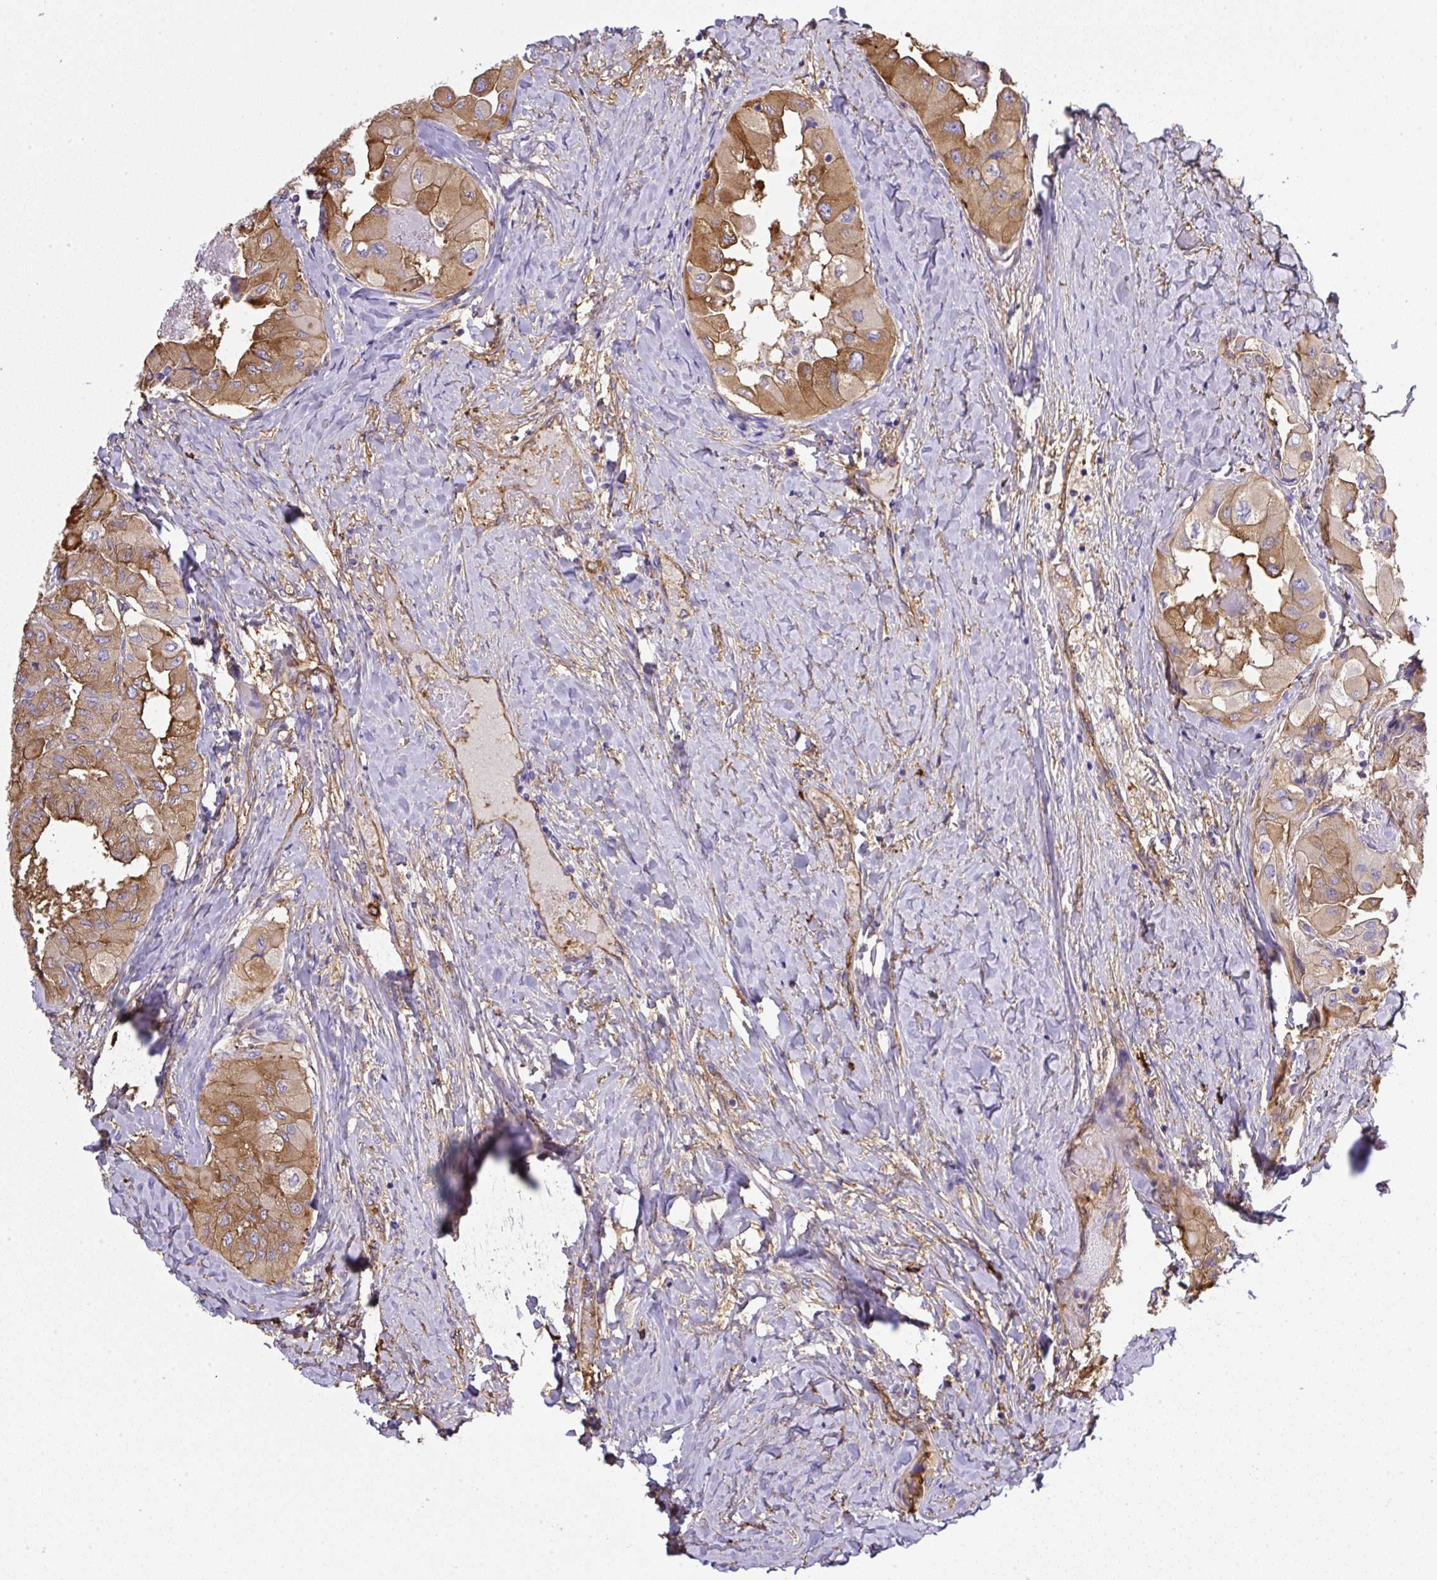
{"staining": {"intensity": "moderate", "quantity": "25%-75%", "location": "cytoplasmic/membranous"}, "tissue": "thyroid cancer", "cell_type": "Tumor cells", "image_type": "cancer", "snomed": [{"axis": "morphology", "description": "Normal tissue, NOS"}, {"axis": "morphology", "description": "Papillary adenocarcinoma, NOS"}, {"axis": "topography", "description": "Thyroid gland"}], "caption": "The histopathology image exhibits staining of papillary adenocarcinoma (thyroid), revealing moderate cytoplasmic/membranous protein positivity (brown color) within tumor cells.", "gene": "MAGEB5", "patient": {"sex": "female", "age": 59}}